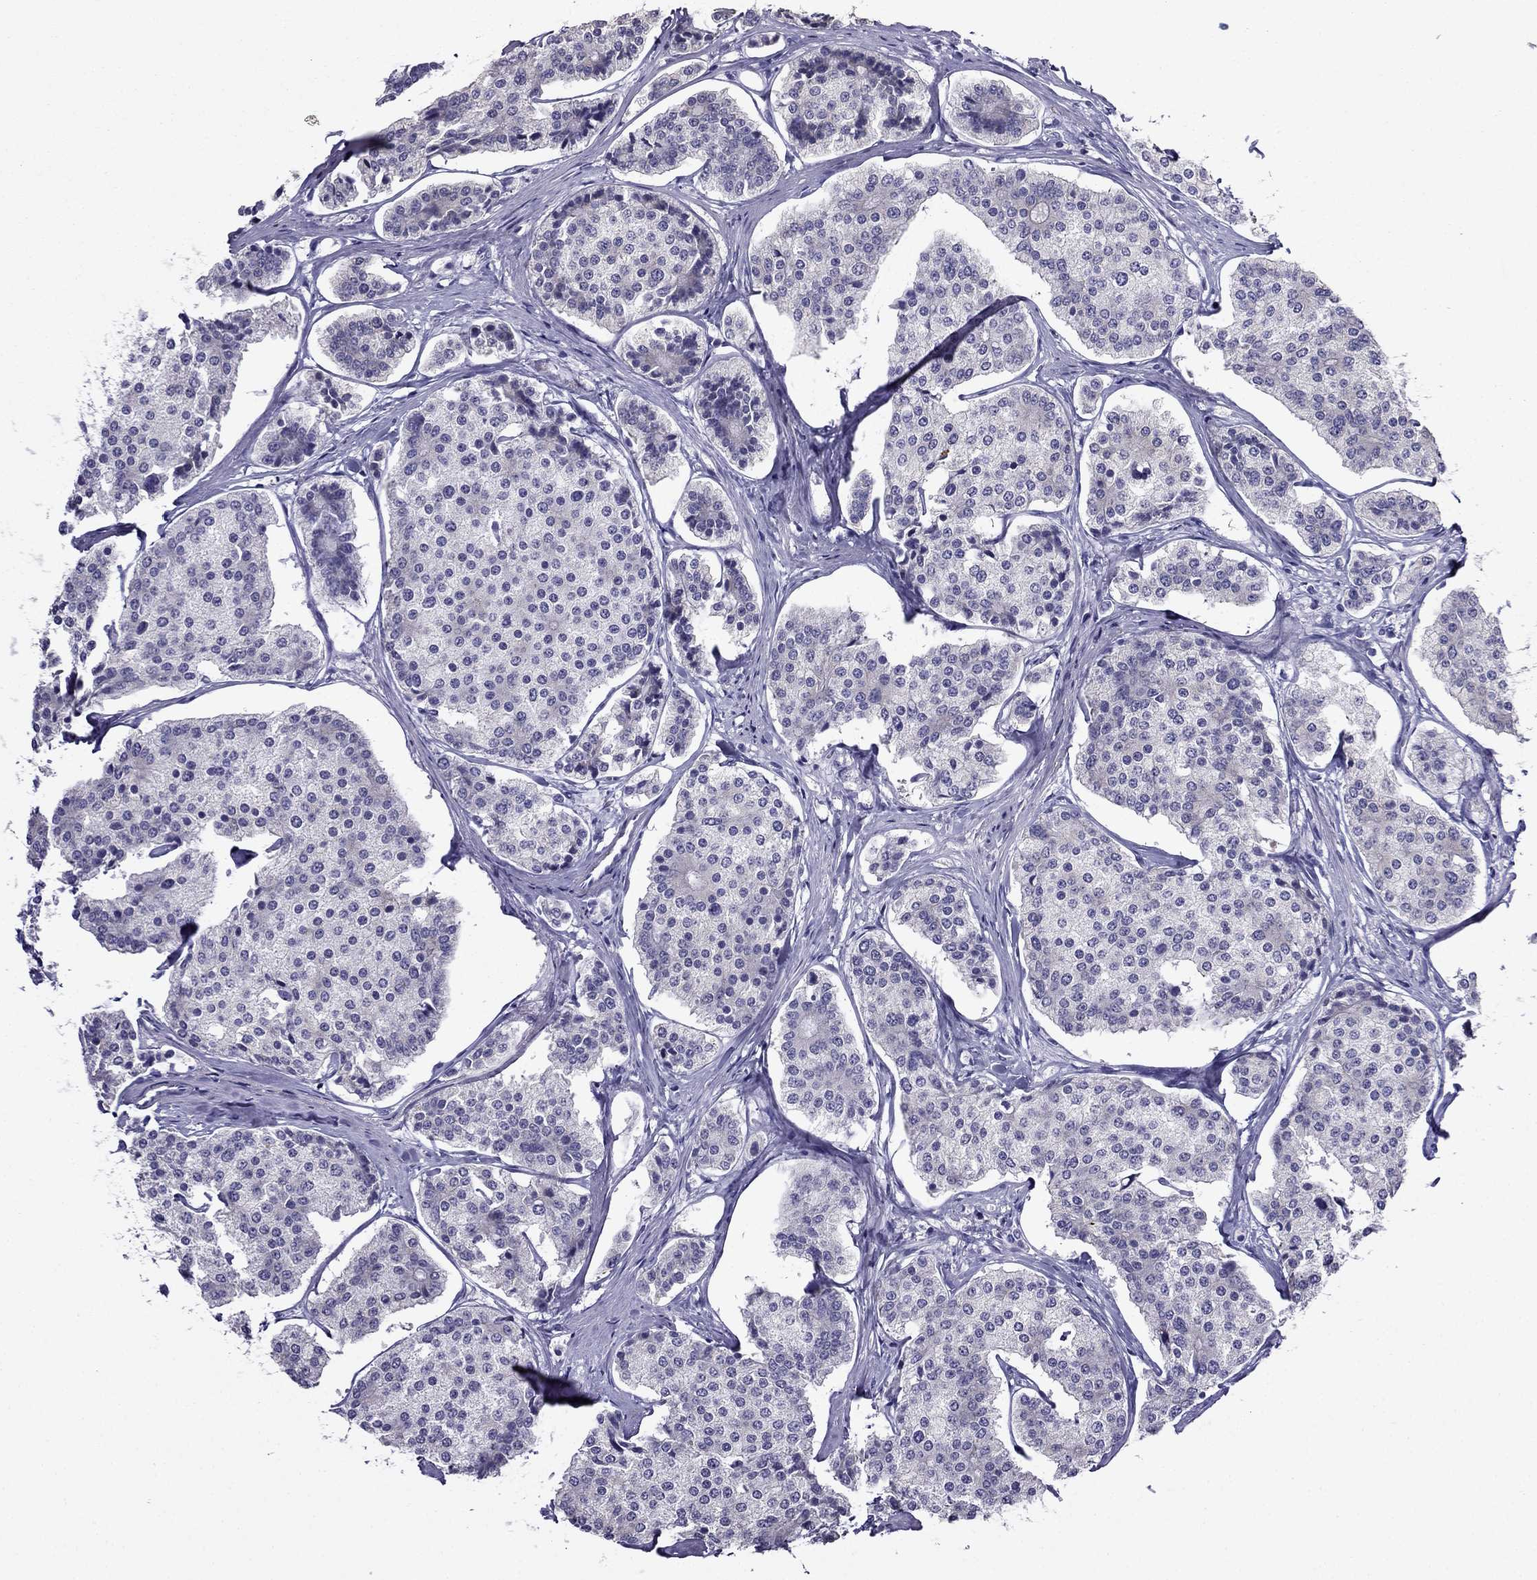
{"staining": {"intensity": "negative", "quantity": "none", "location": "none"}, "tissue": "carcinoid", "cell_type": "Tumor cells", "image_type": "cancer", "snomed": [{"axis": "morphology", "description": "Carcinoid, malignant, NOS"}, {"axis": "topography", "description": "Small intestine"}], "caption": "High magnification brightfield microscopy of carcinoid stained with DAB (brown) and counterstained with hematoxylin (blue): tumor cells show no significant positivity.", "gene": "SCNN1D", "patient": {"sex": "female", "age": 65}}